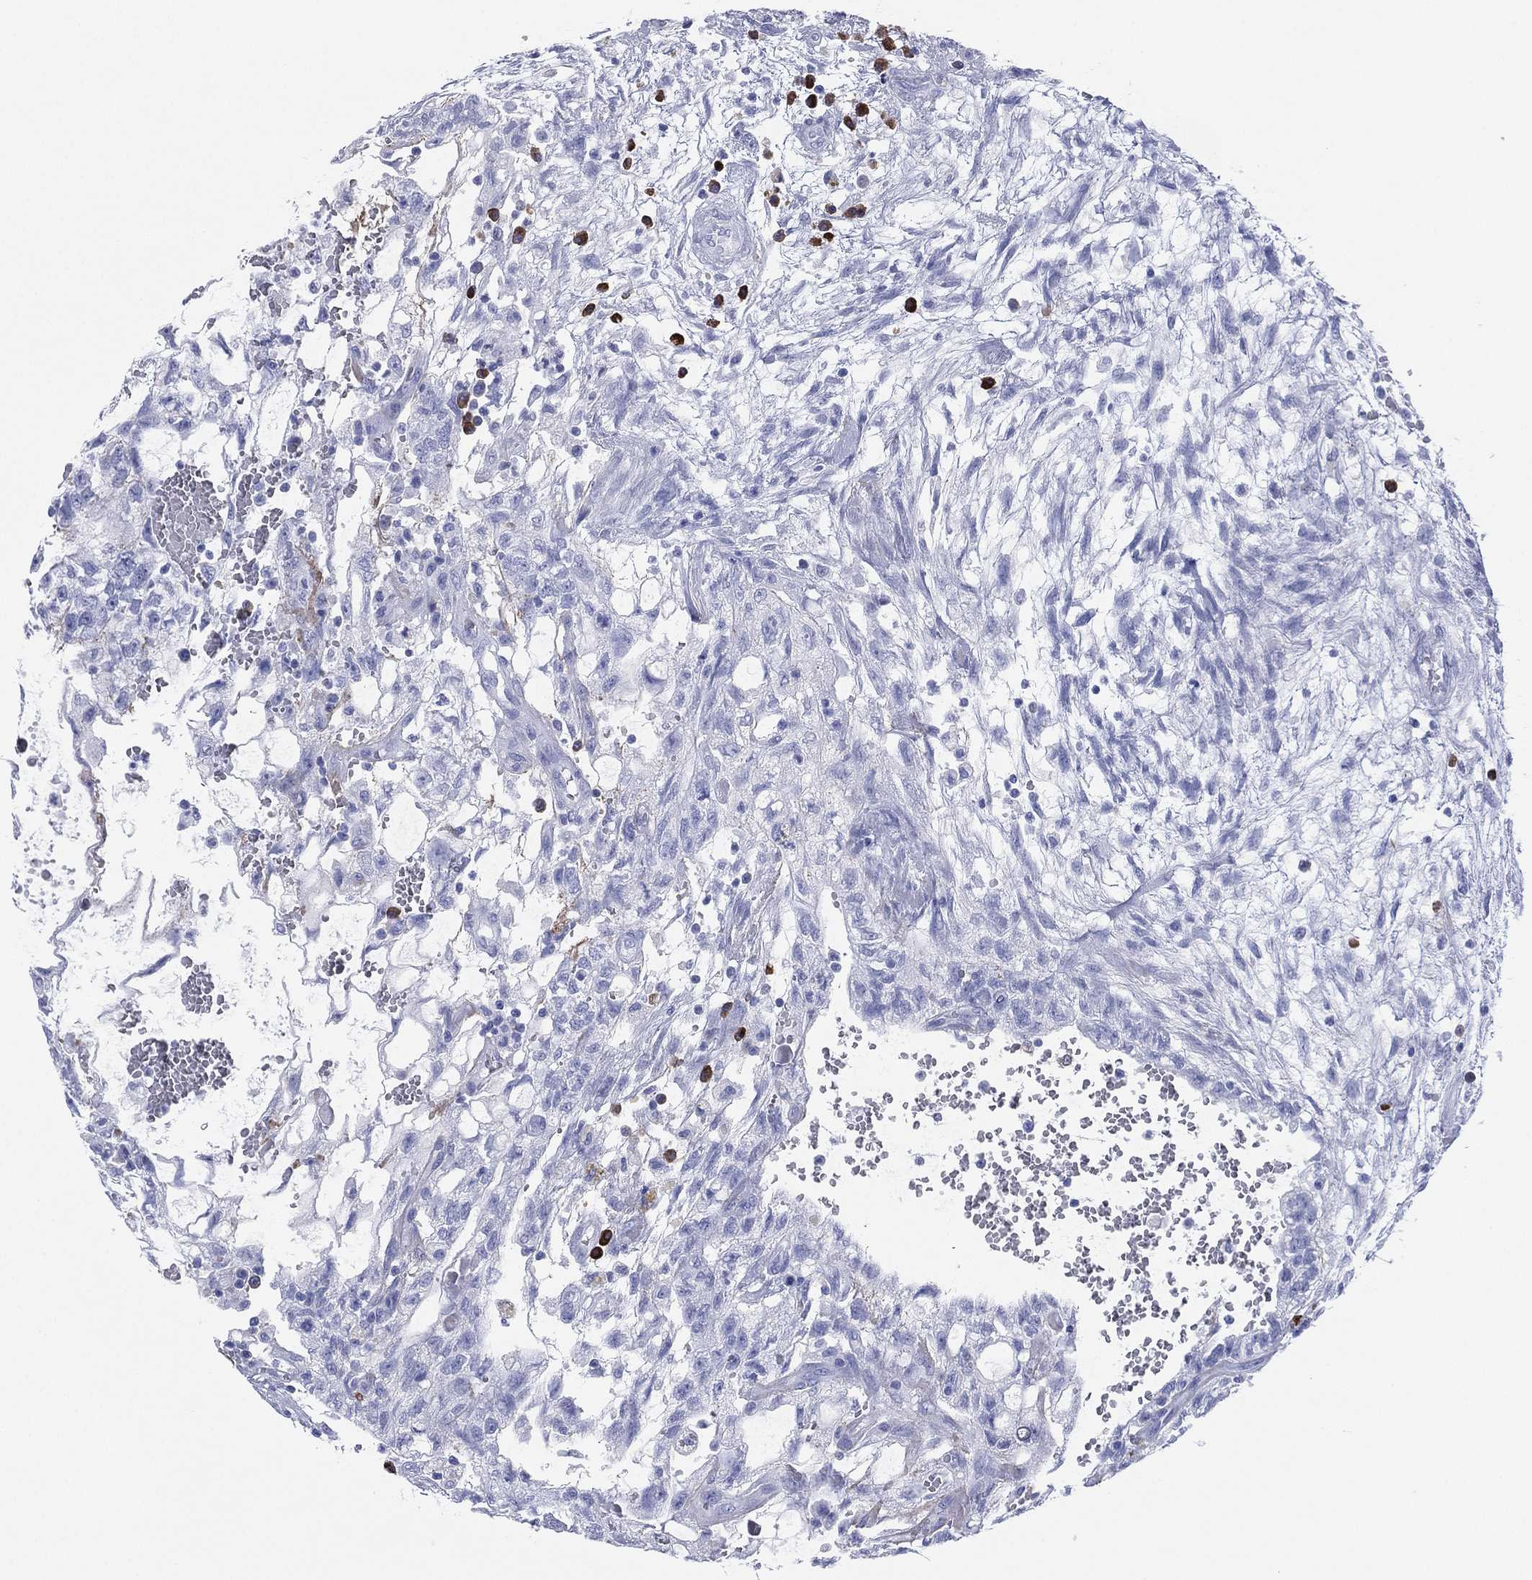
{"staining": {"intensity": "negative", "quantity": "none", "location": "none"}, "tissue": "testis cancer", "cell_type": "Tumor cells", "image_type": "cancer", "snomed": [{"axis": "morphology", "description": "Normal tissue, NOS"}, {"axis": "morphology", "description": "Carcinoma, Embryonal, NOS"}, {"axis": "topography", "description": "Testis"}, {"axis": "topography", "description": "Epididymis"}], "caption": "This is an immunohistochemistry histopathology image of testis cancer. There is no positivity in tumor cells.", "gene": "CD79A", "patient": {"sex": "male", "age": 32}}